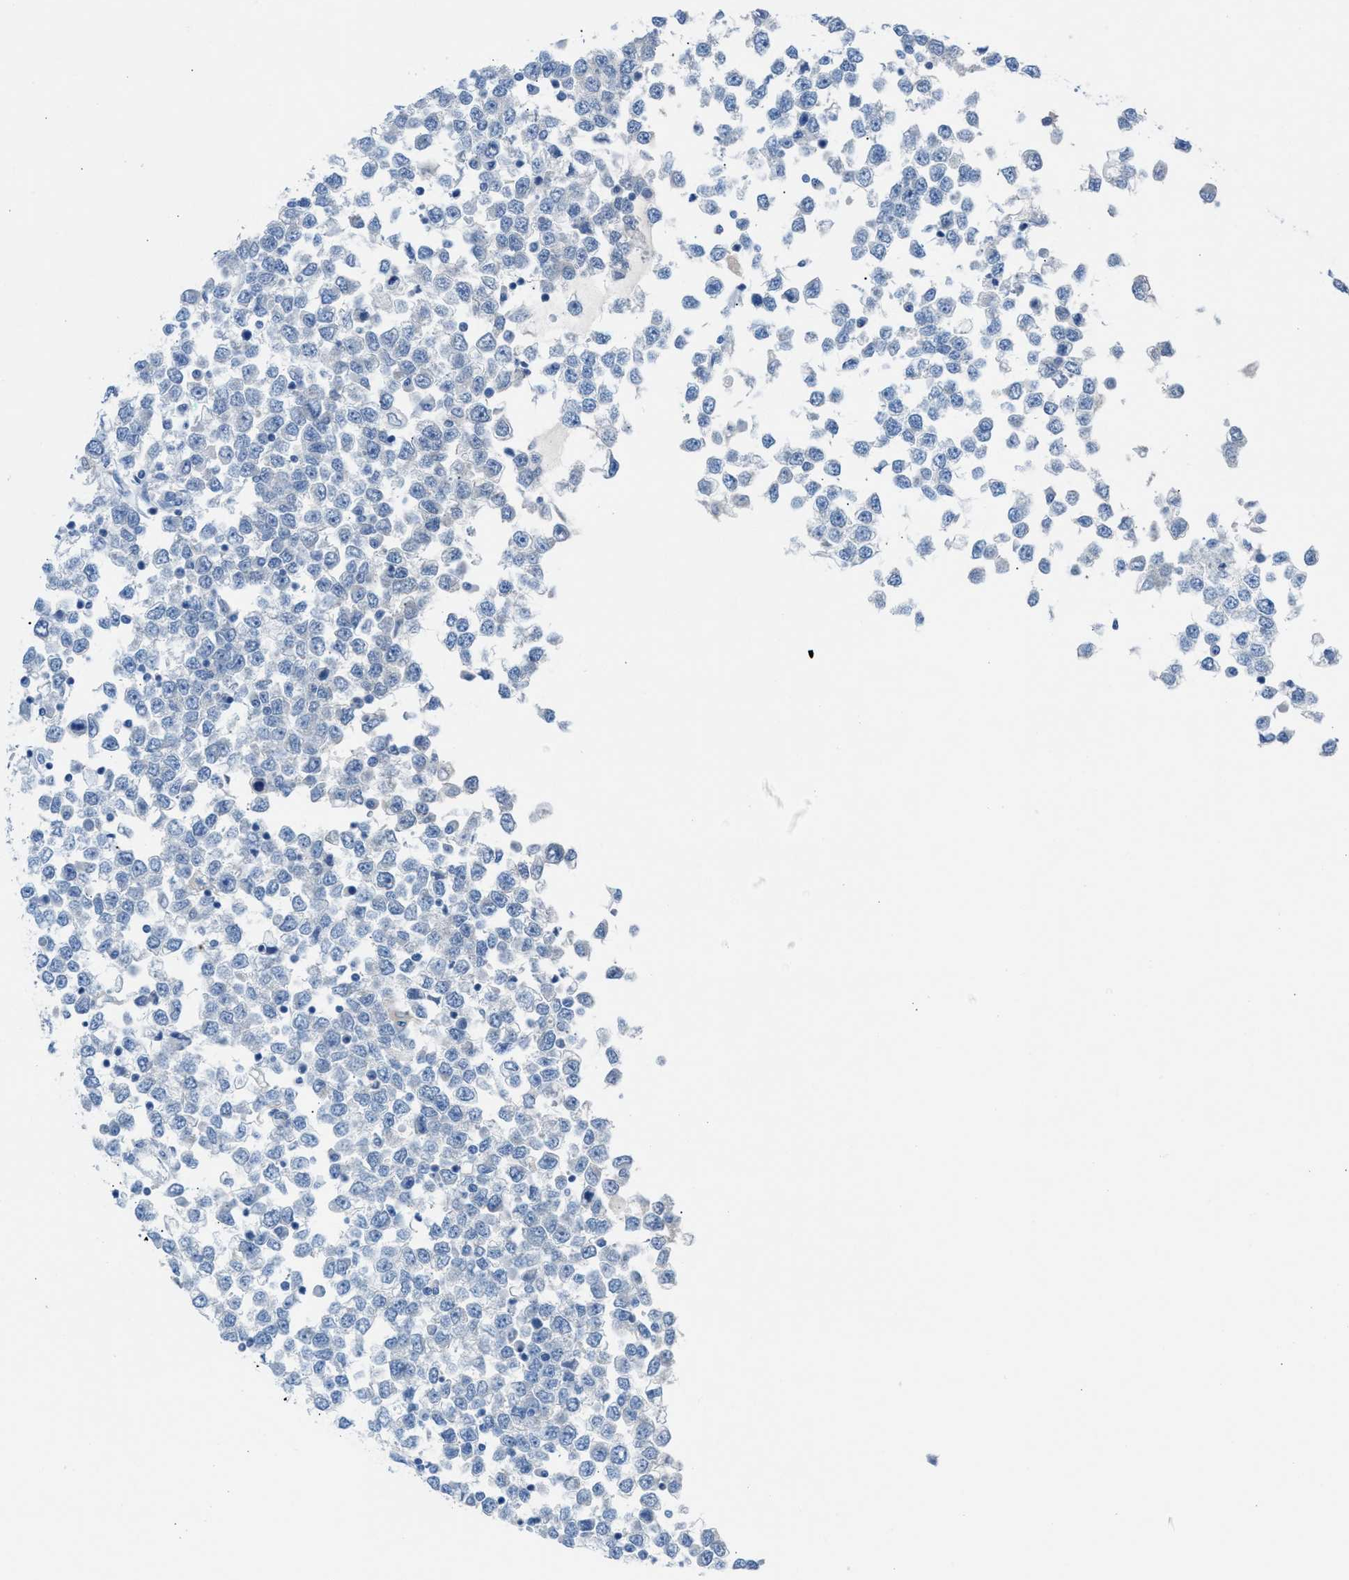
{"staining": {"intensity": "negative", "quantity": "none", "location": "none"}, "tissue": "testis cancer", "cell_type": "Tumor cells", "image_type": "cancer", "snomed": [{"axis": "morphology", "description": "Seminoma, NOS"}, {"axis": "topography", "description": "Testis"}], "caption": "DAB (3,3'-diaminobenzidine) immunohistochemical staining of human testis seminoma reveals no significant expression in tumor cells. Brightfield microscopy of IHC stained with DAB (brown) and hematoxylin (blue), captured at high magnification.", "gene": "ASPA", "patient": {"sex": "male", "age": 65}}